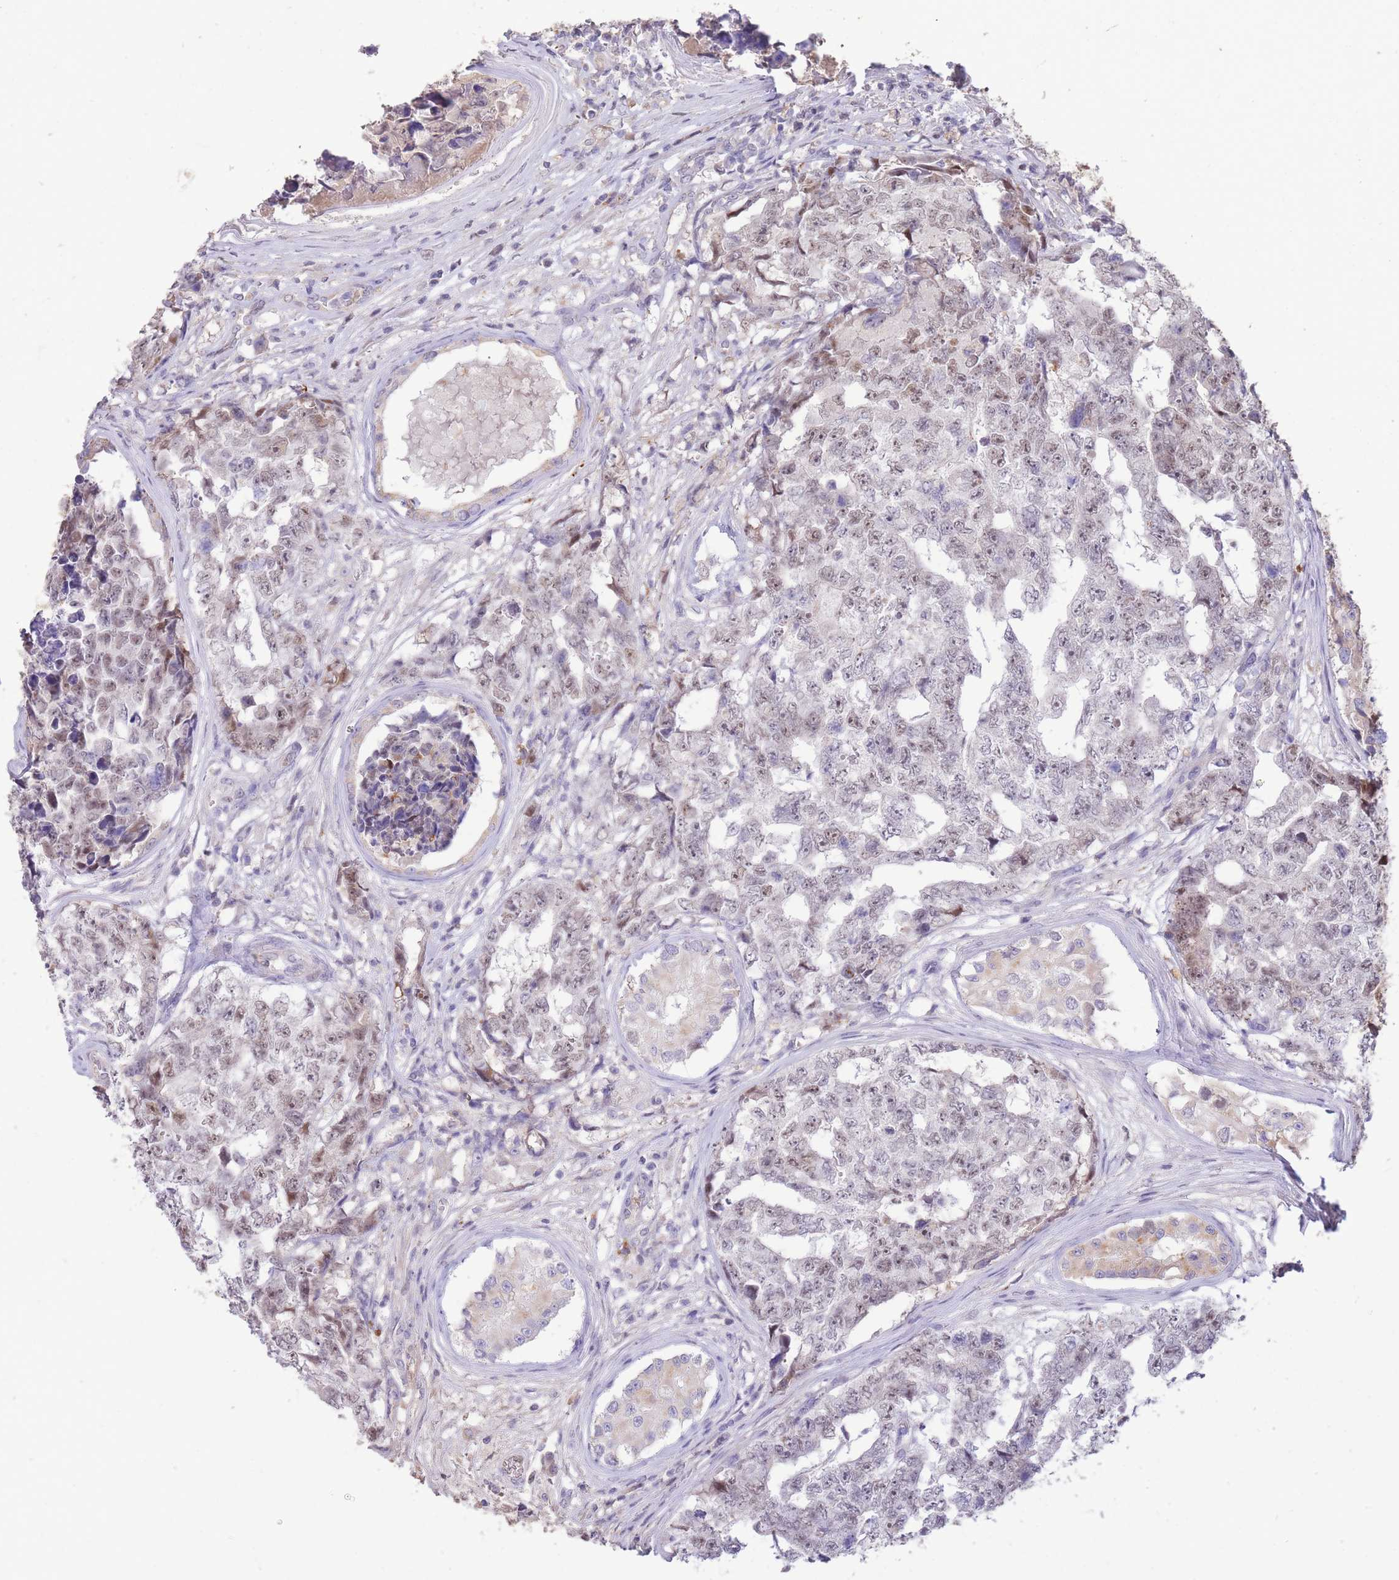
{"staining": {"intensity": "negative", "quantity": "none", "location": "none"}, "tissue": "testis cancer", "cell_type": "Tumor cells", "image_type": "cancer", "snomed": [{"axis": "morphology", "description": "Carcinoma, Embryonal, NOS"}, {"axis": "topography", "description": "Testis"}], "caption": "Immunohistochemistry (IHC) histopathology image of neoplastic tissue: testis embryonal carcinoma stained with DAB reveals no significant protein positivity in tumor cells. (DAB immunohistochemistry (IHC), high magnification).", "gene": "RGS14", "patient": {"sex": "male", "age": 25}}